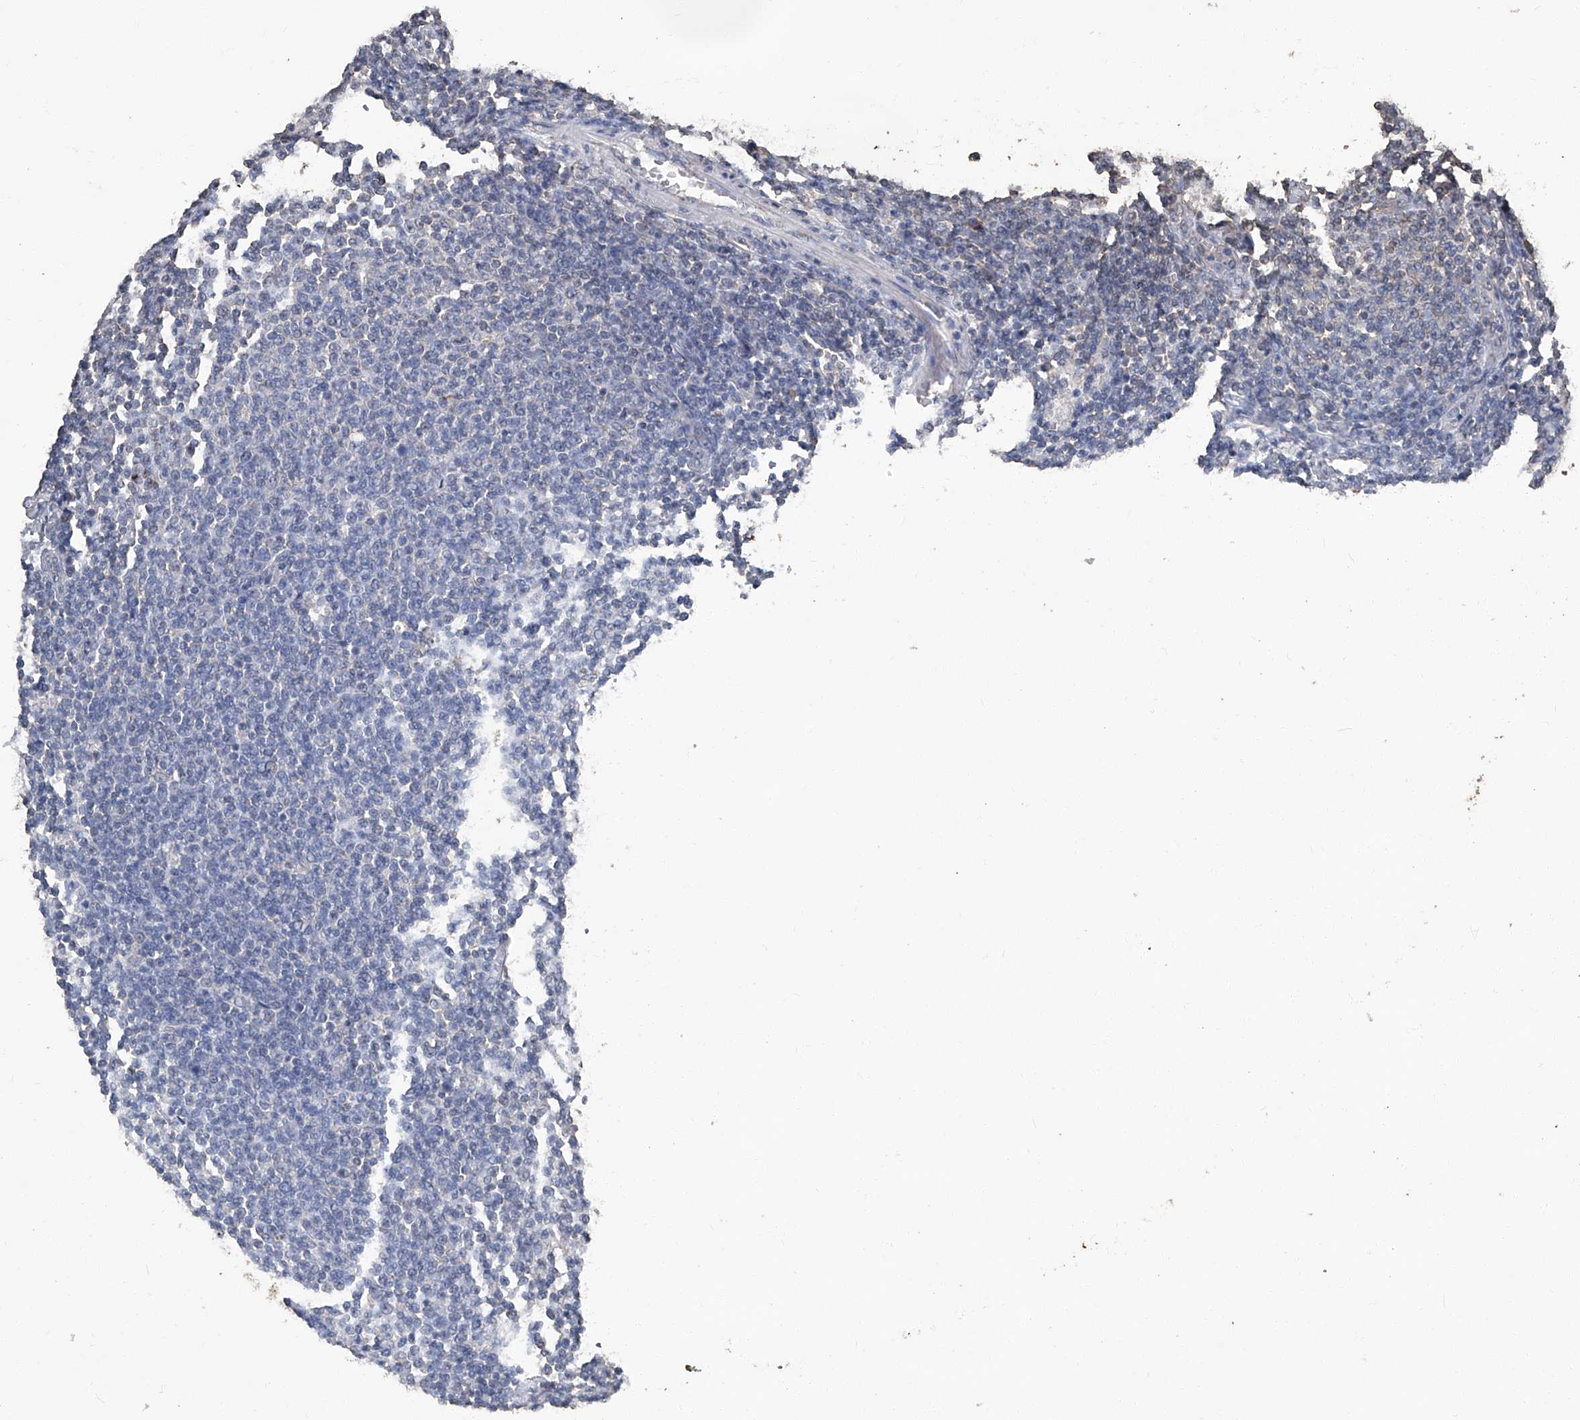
{"staining": {"intensity": "negative", "quantity": "none", "location": "none"}, "tissue": "lymphoma", "cell_type": "Tumor cells", "image_type": "cancer", "snomed": [{"axis": "morphology", "description": "Malignant lymphoma, non-Hodgkin's type, Low grade"}, {"axis": "topography", "description": "Lymph node"}], "caption": "The histopathology image shows no staining of tumor cells in low-grade malignant lymphoma, non-Hodgkin's type. The staining is performed using DAB (3,3'-diaminobenzidine) brown chromogen with nuclei counter-stained in using hematoxylin.", "gene": "STARD7", "patient": {"sex": "male", "age": 66}}